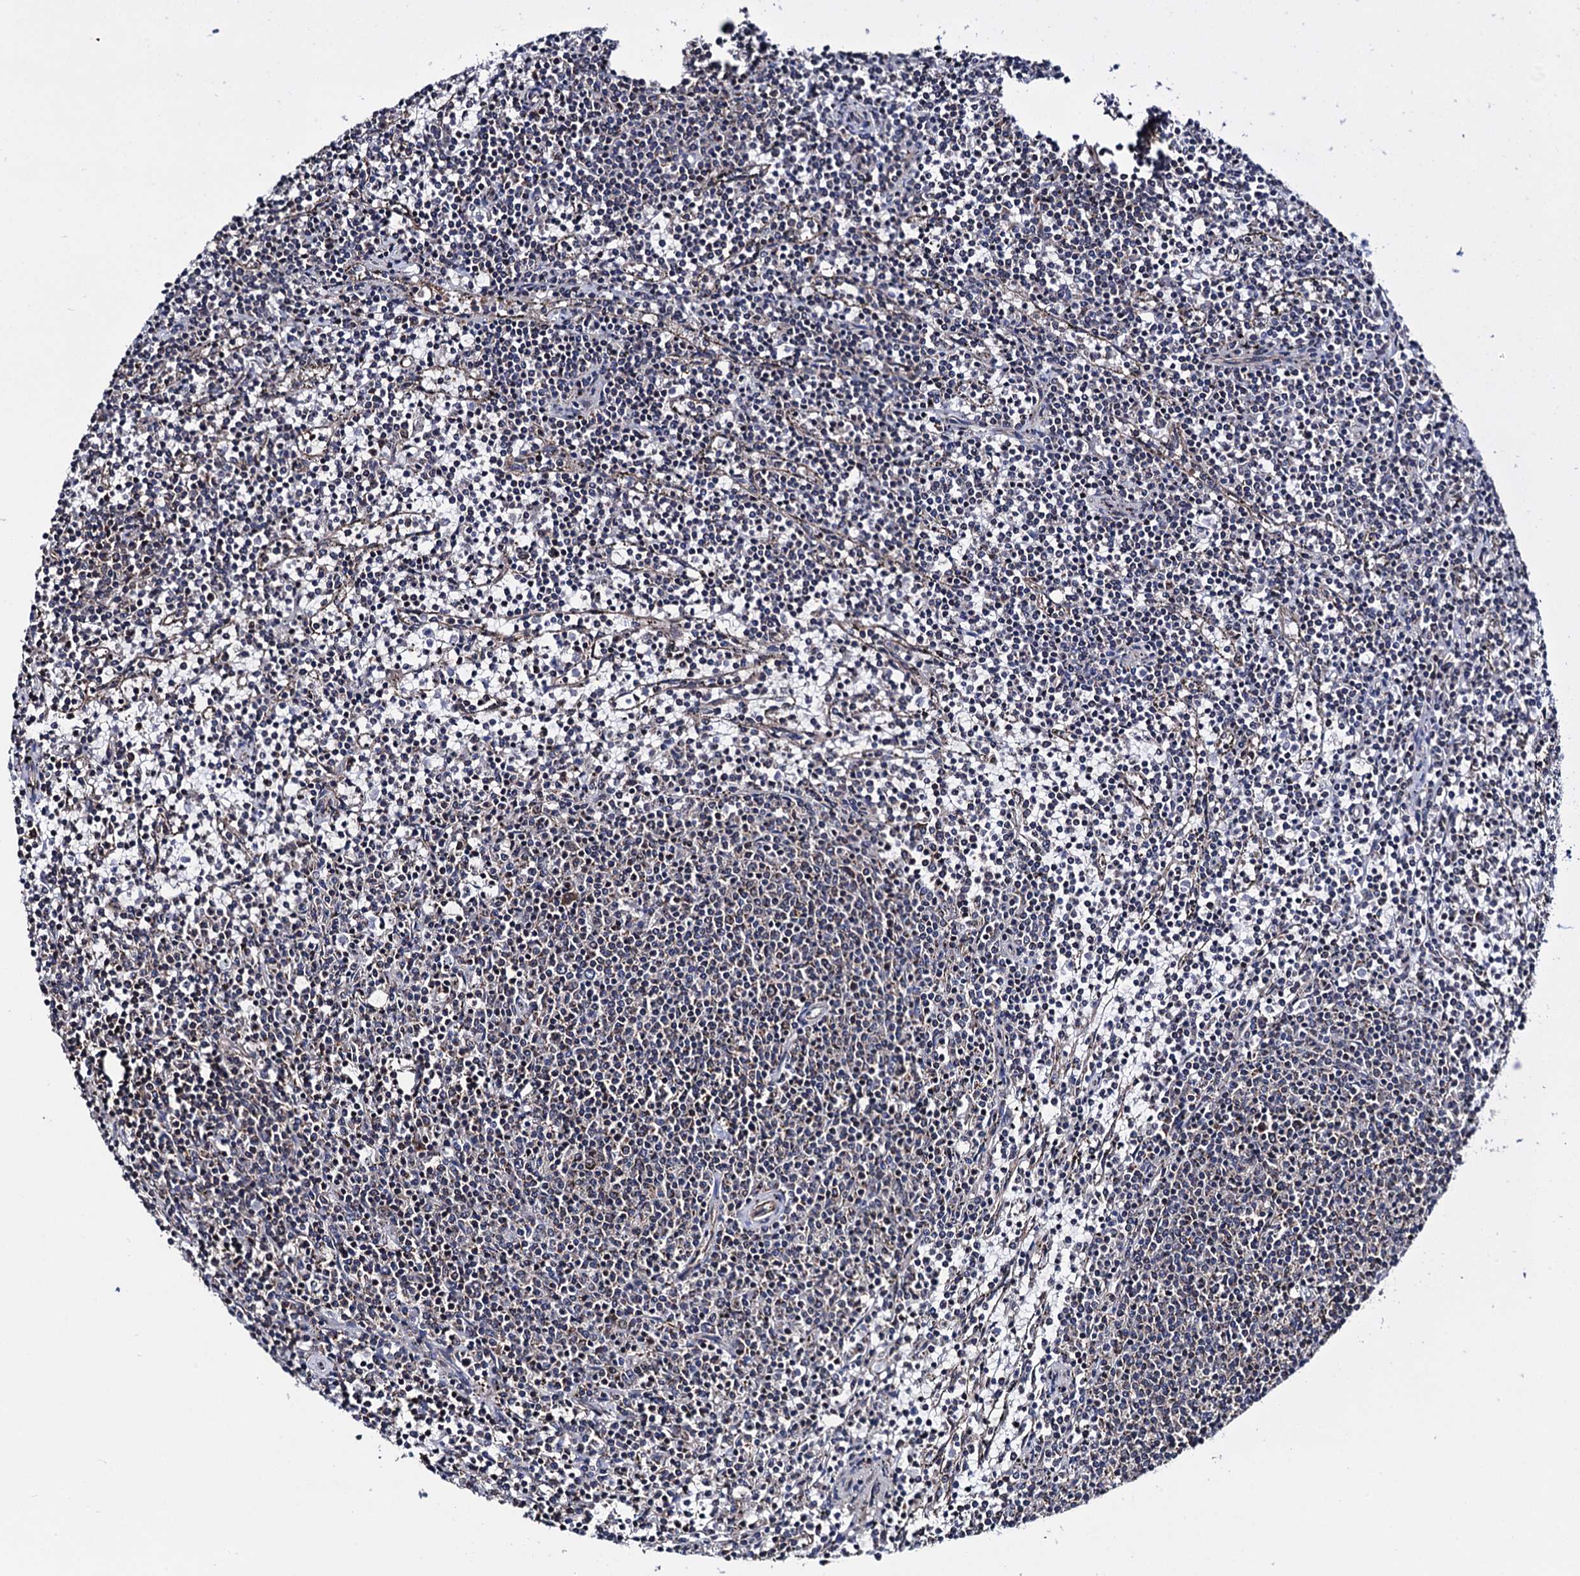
{"staining": {"intensity": "weak", "quantity": "25%-75%", "location": "cytoplasmic/membranous"}, "tissue": "lymphoma", "cell_type": "Tumor cells", "image_type": "cancer", "snomed": [{"axis": "morphology", "description": "Malignant lymphoma, non-Hodgkin's type, Low grade"}, {"axis": "topography", "description": "Spleen"}], "caption": "A low amount of weak cytoplasmic/membranous positivity is present in approximately 25%-75% of tumor cells in low-grade malignant lymphoma, non-Hodgkin's type tissue. (DAB (3,3'-diaminobenzidine) IHC with brightfield microscopy, high magnification).", "gene": "PTCD3", "patient": {"sex": "female", "age": 50}}